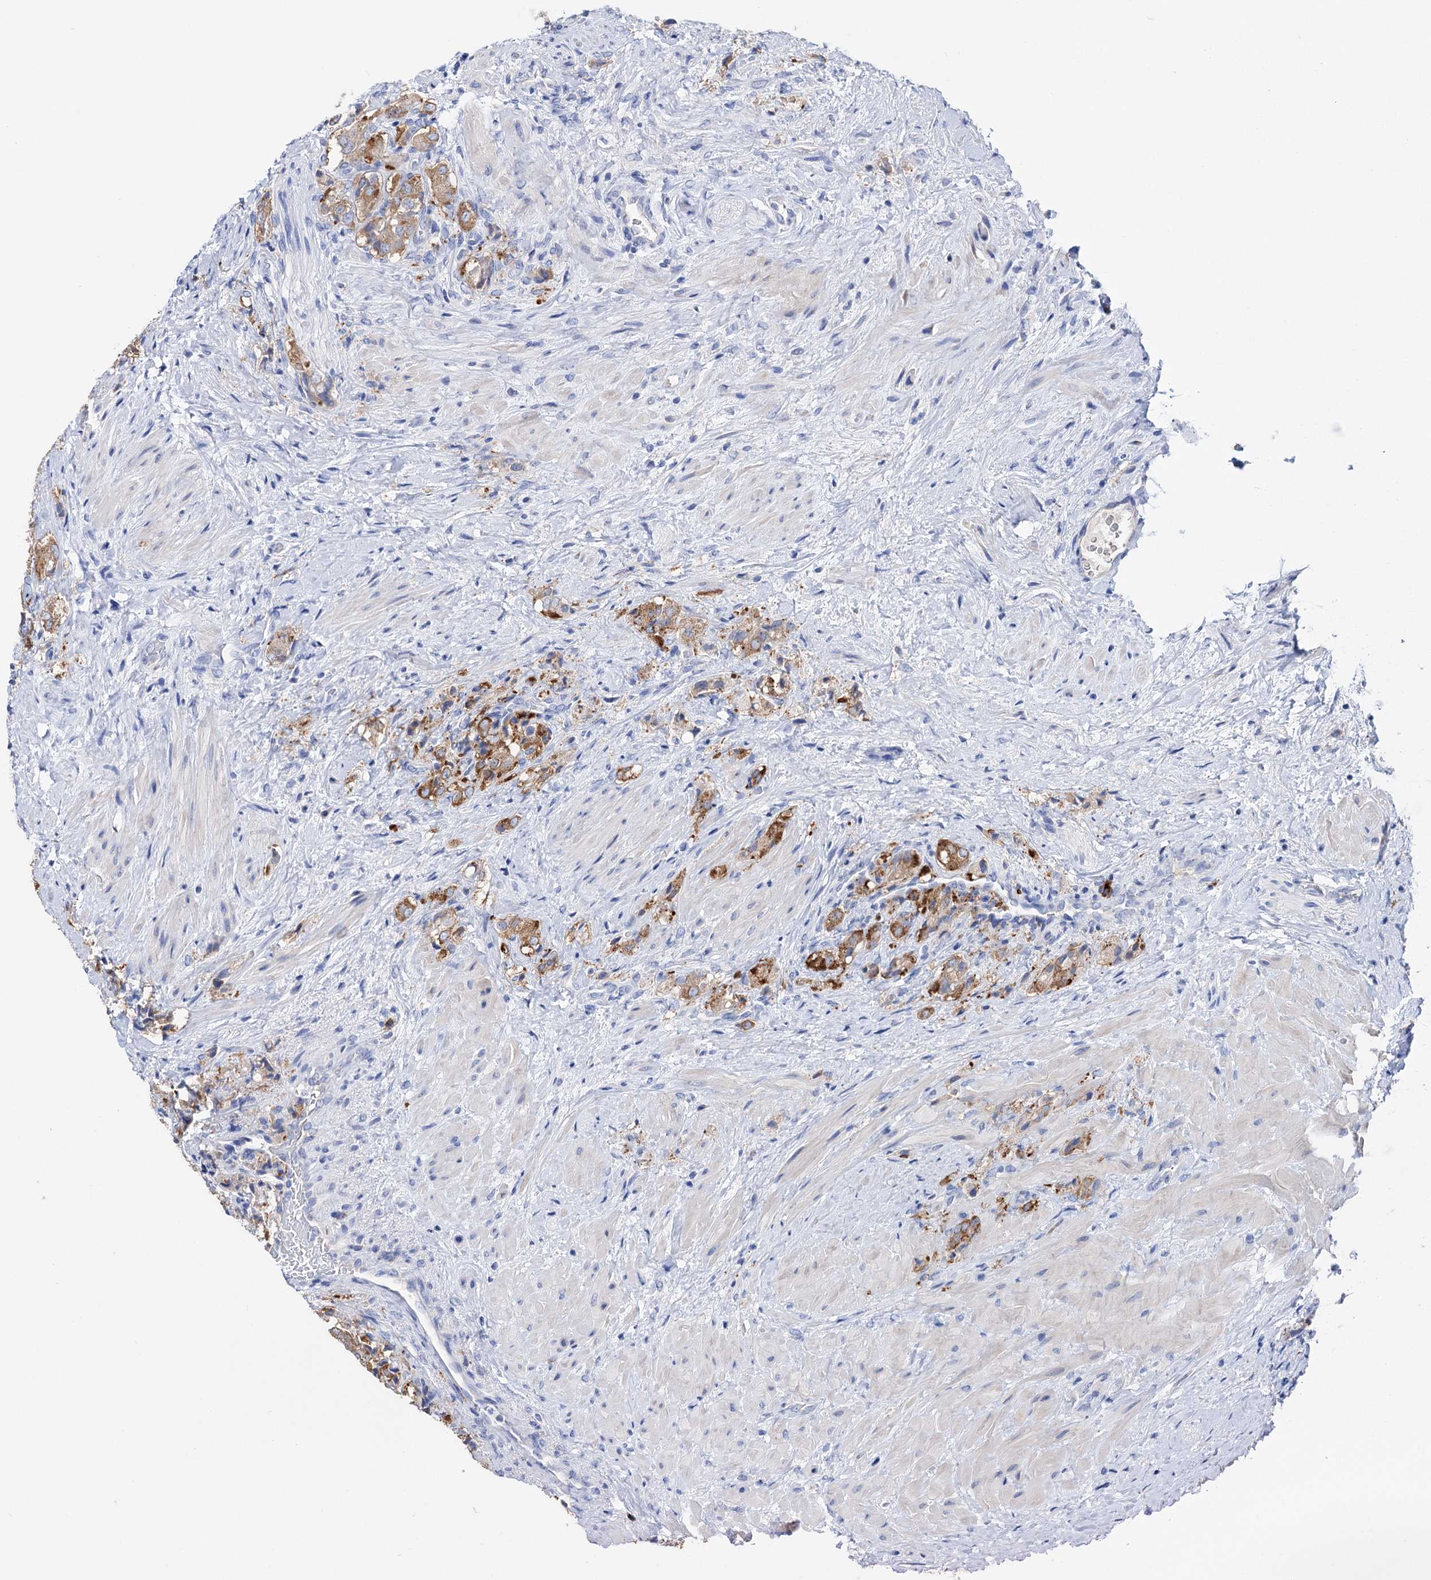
{"staining": {"intensity": "moderate", "quantity": ">75%", "location": "cytoplasmic/membranous"}, "tissue": "prostate cancer", "cell_type": "Tumor cells", "image_type": "cancer", "snomed": [{"axis": "morphology", "description": "Adenocarcinoma, High grade"}, {"axis": "topography", "description": "Prostate"}], "caption": "Protein expression analysis of human prostate cancer (high-grade adenocarcinoma) reveals moderate cytoplasmic/membranous staining in about >75% of tumor cells.", "gene": "BBS4", "patient": {"sex": "male", "age": 65}}